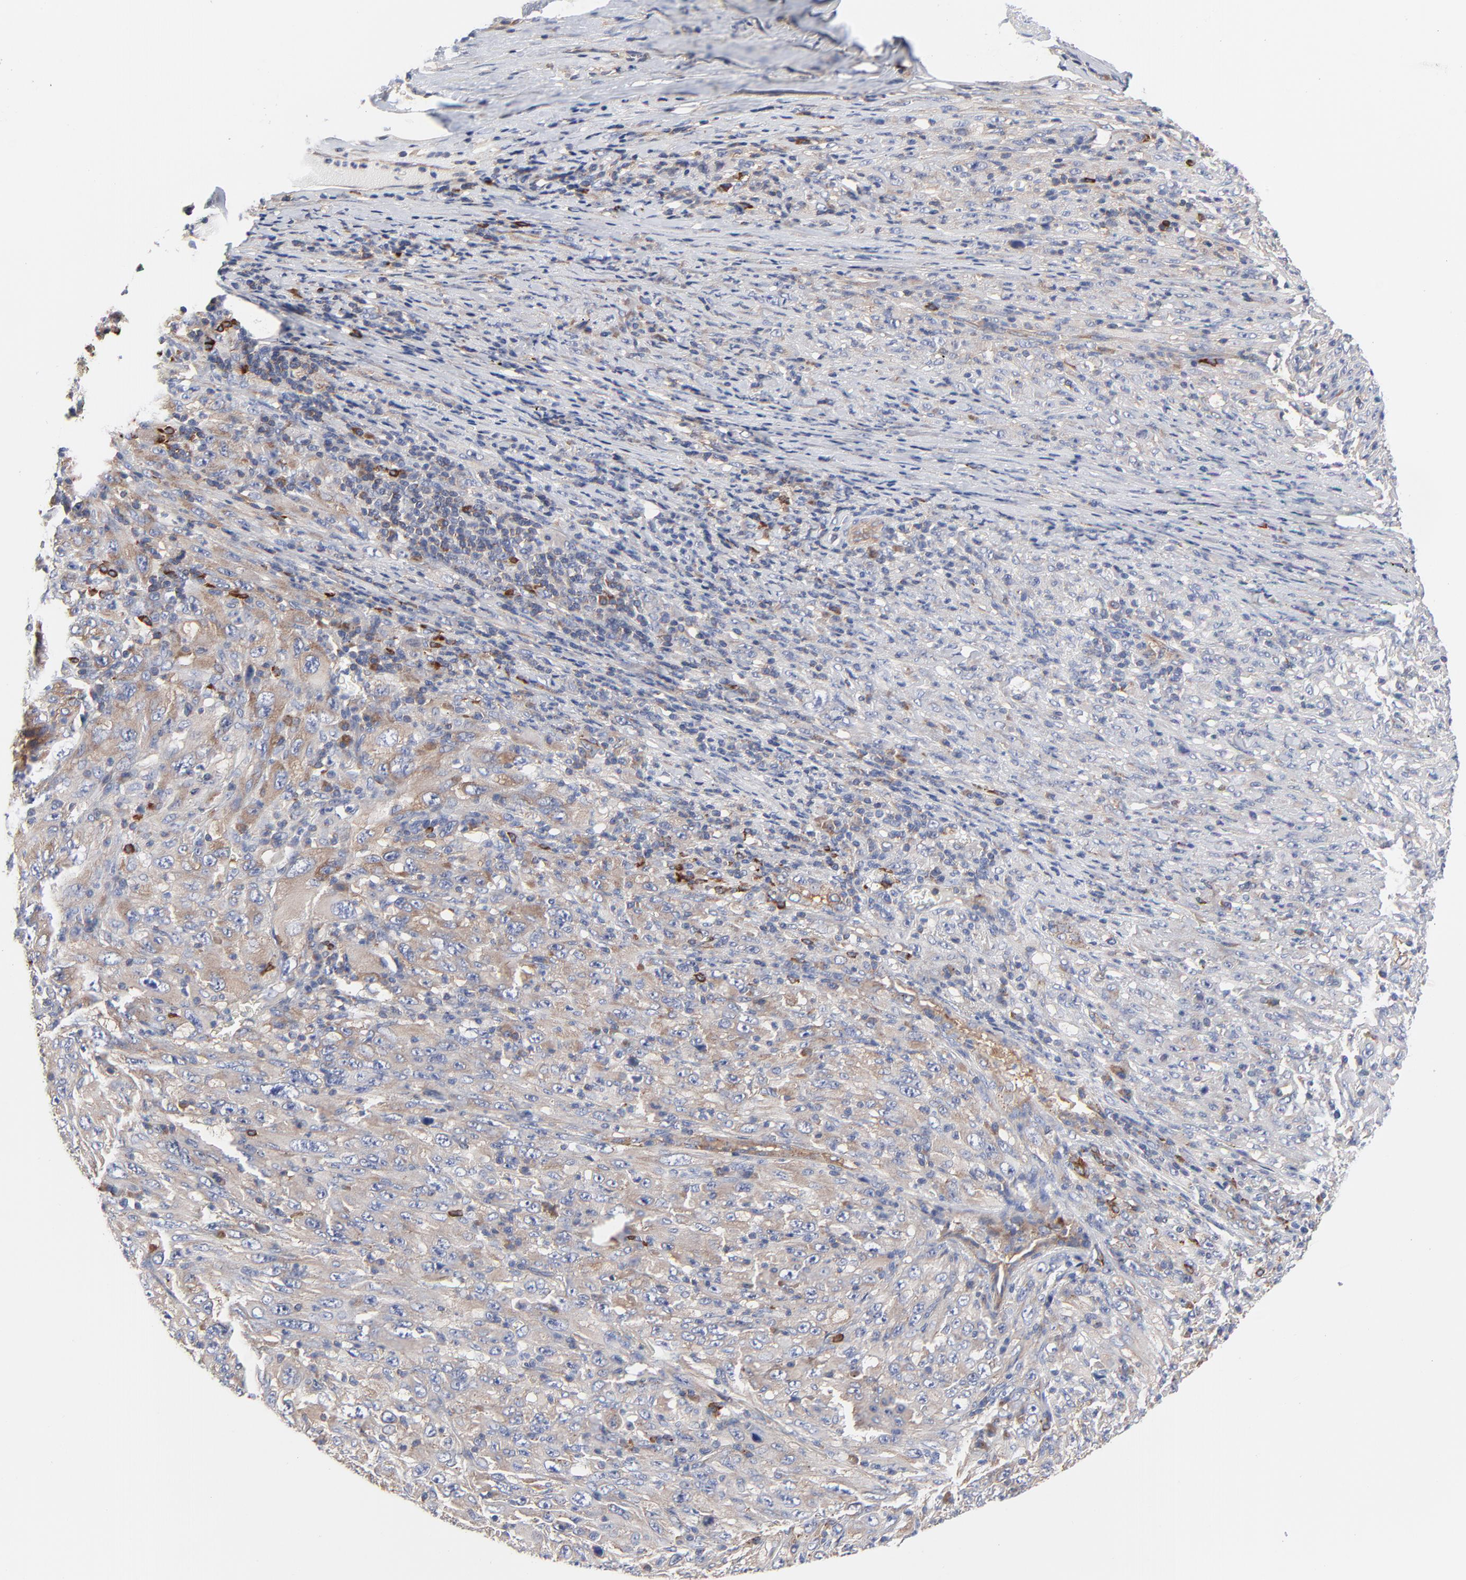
{"staining": {"intensity": "moderate", "quantity": ">75%", "location": "cytoplasmic/membranous"}, "tissue": "melanoma", "cell_type": "Tumor cells", "image_type": "cancer", "snomed": [{"axis": "morphology", "description": "Malignant melanoma, Metastatic site"}, {"axis": "topography", "description": "Skin"}], "caption": "This micrograph shows immunohistochemistry (IHC) staining of human malignant melanoma (metastatic site), with medium moderate cytoplasmic/membranous staining in about >75% of tumor cells.", "gene": "CD2AP", "patient": {"sex": "female", "age": 56}}